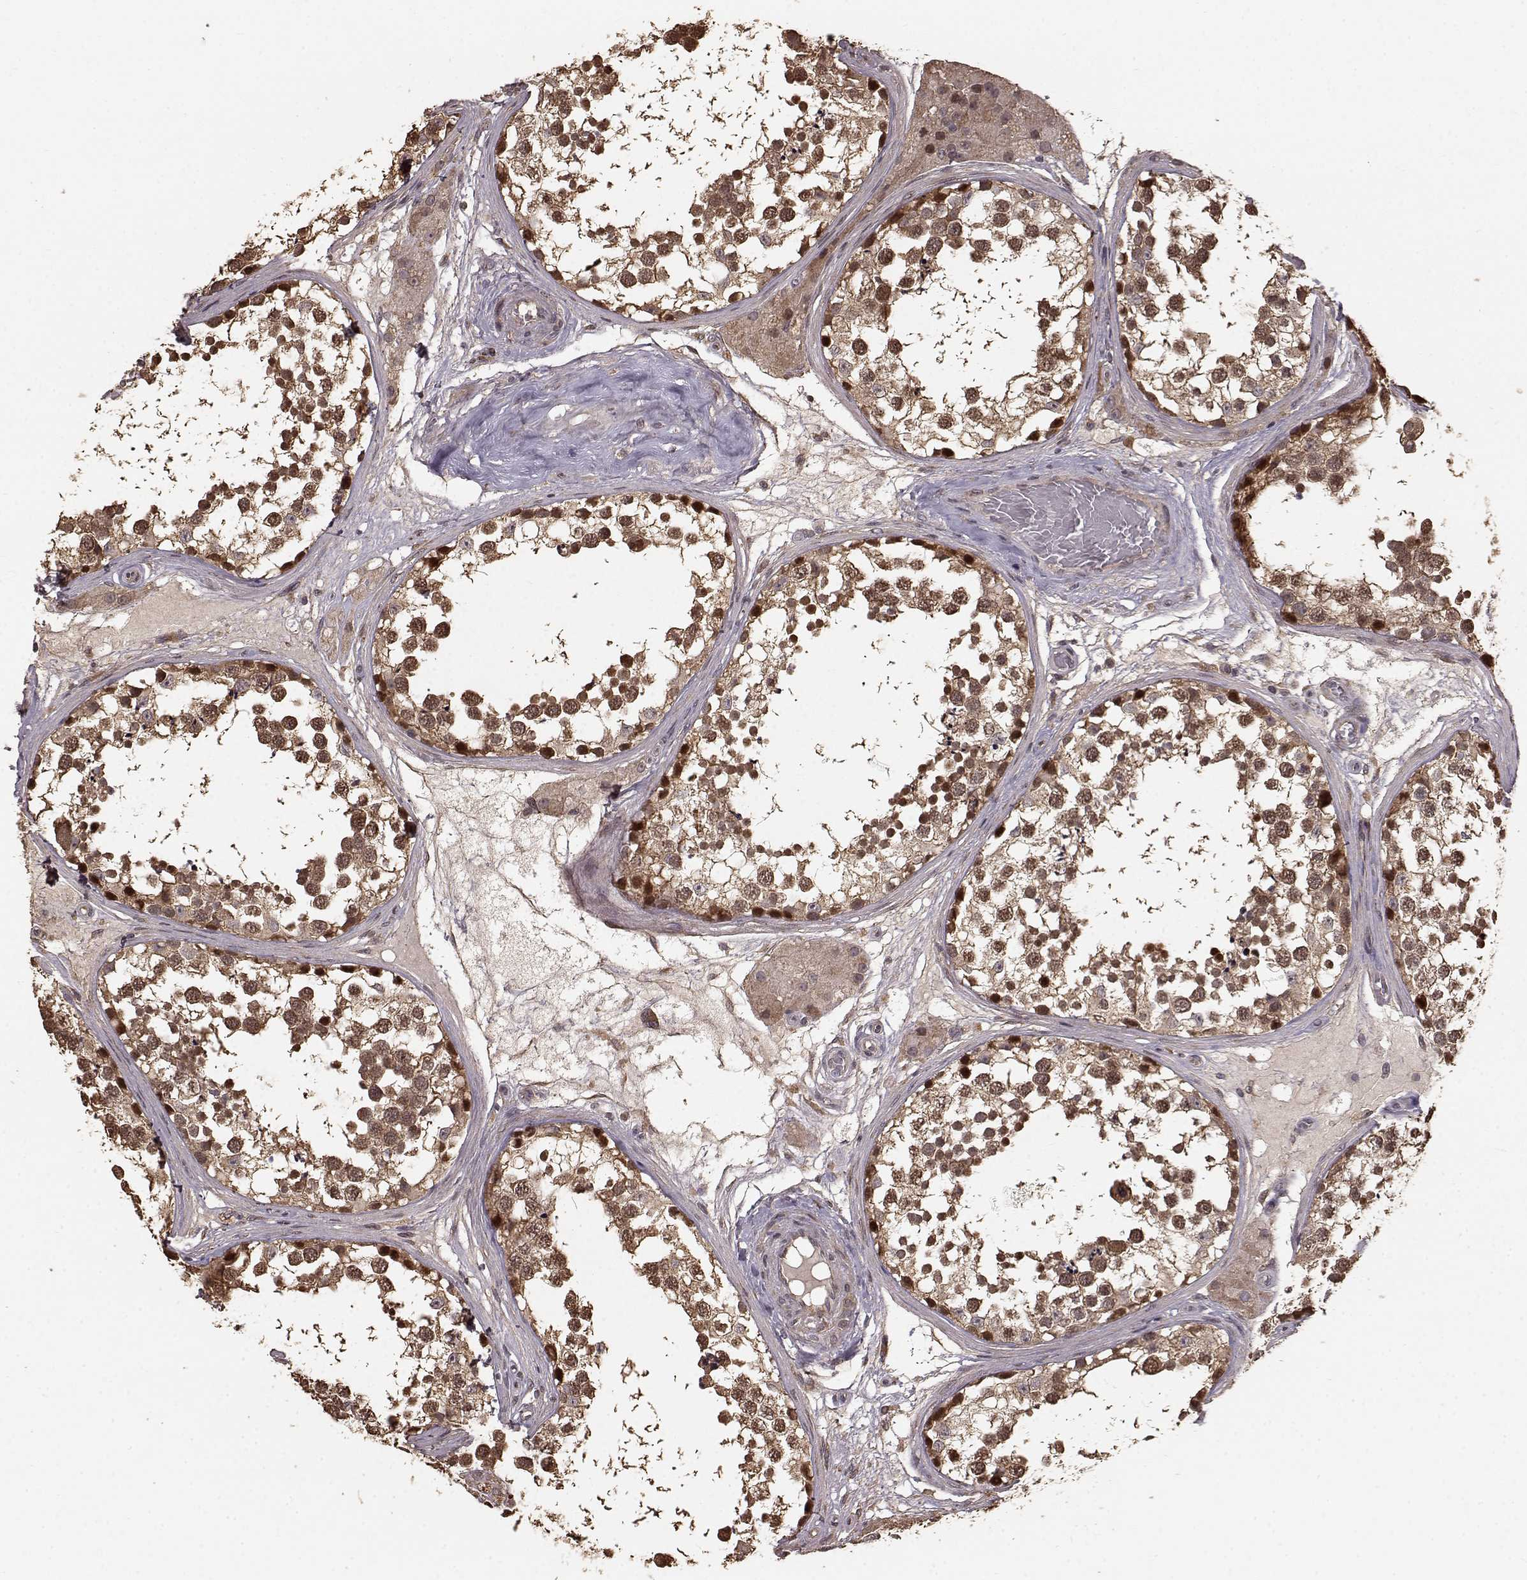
{"staining": {"intensity": "moderate", "quantity": ">75%", "location": "cytoplasmic/membranous"}, "tissue": "testis", "cell_type": "Cells in seminiferous ducts", "image_type": "normal", "snomed": [{"axis": "morphology", "description": "Normal tissue, NOS"}, {"axis": "morphology", "description": "Seminoma, NOS"}, {"axis": "topography", "description": "Testis"}], "caption": "Benign testis exhibits moderate cytoplasmic/membranous positivity in approximately >75% of cells in seminiferous ducts.", "gene": "USP15", "patient": {"sex": "male", "age": 65}}